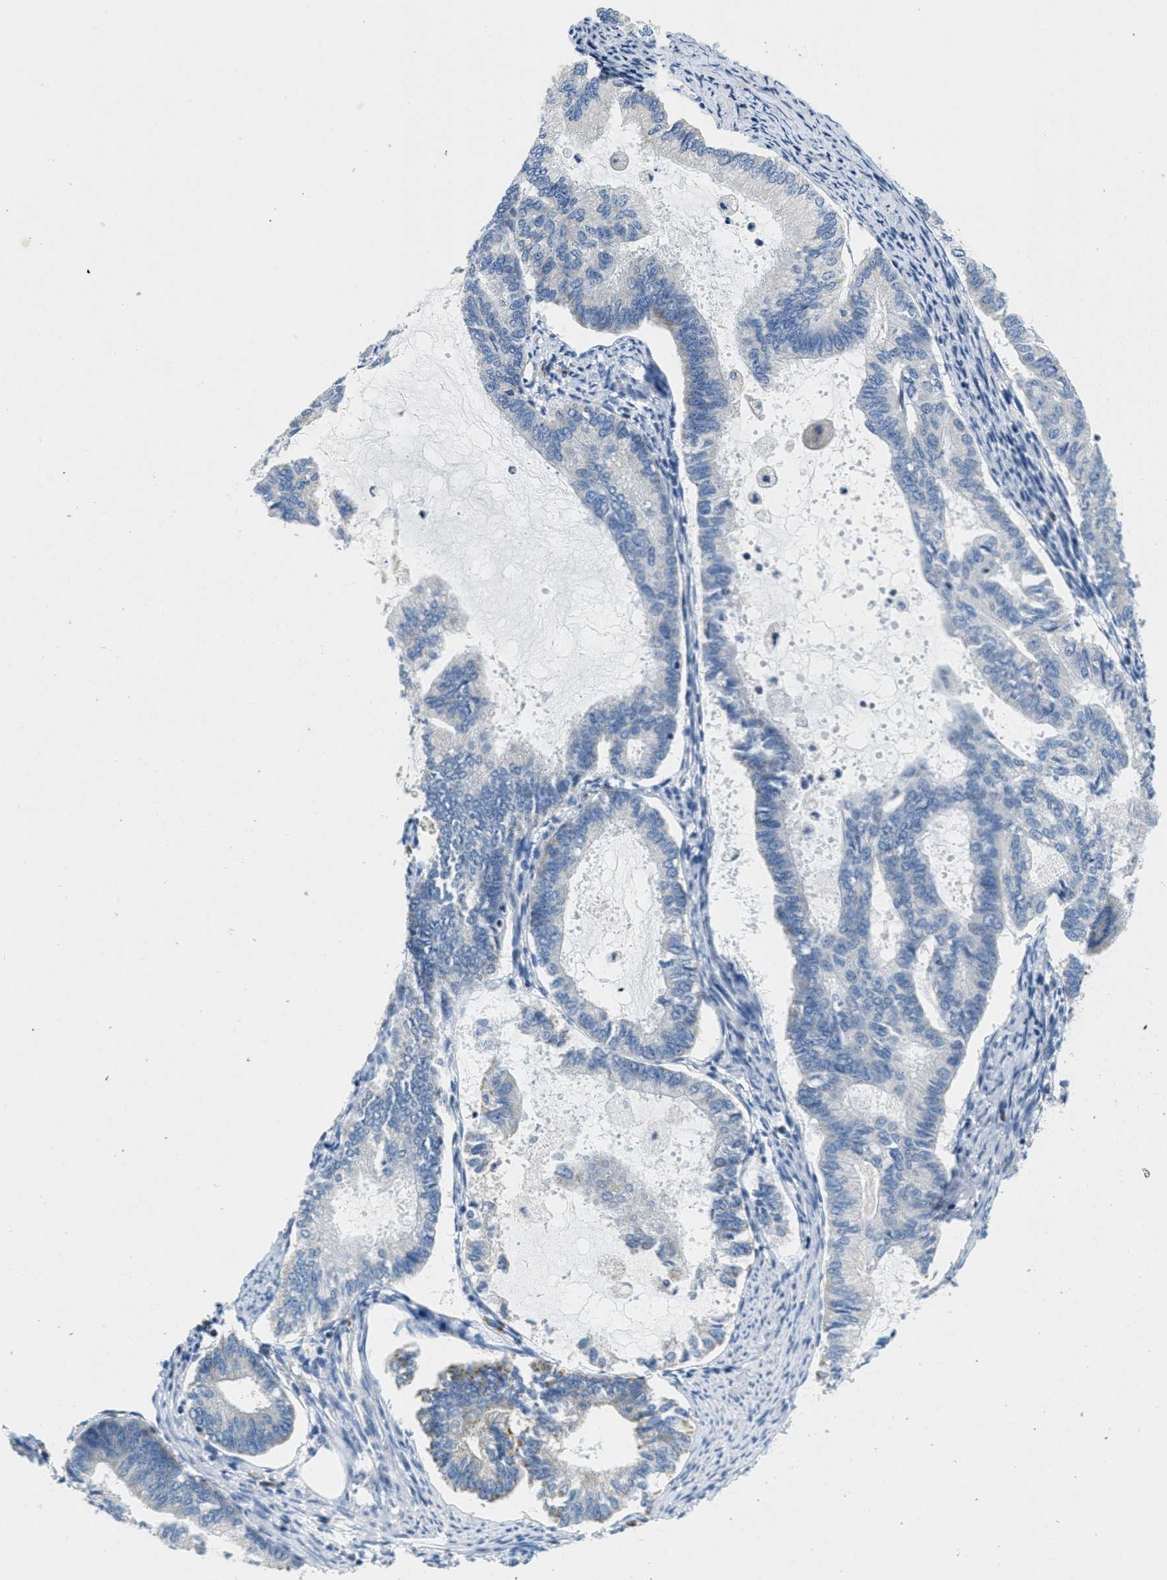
{"staining": {"intensity": "weak", "quantity": "<25%", "location": "cytoplasmic/membranous"}, "tissue": "endometrial cancer", "cell_type": "Tumor cells", "image_type": "cancer", "snomed": [{"axis": "morphology", "description": "Adenocarcinoma, NOS"}, {"axis": "topography", "description": "Endometrium"}], "caption": "Endometrial cancer (adenocarcinoma) was stained to show a protein in brown. There is no significant positivity in tumor cells.", "gene": "CA4", "patient": {"sex": "female", "age": 86}}